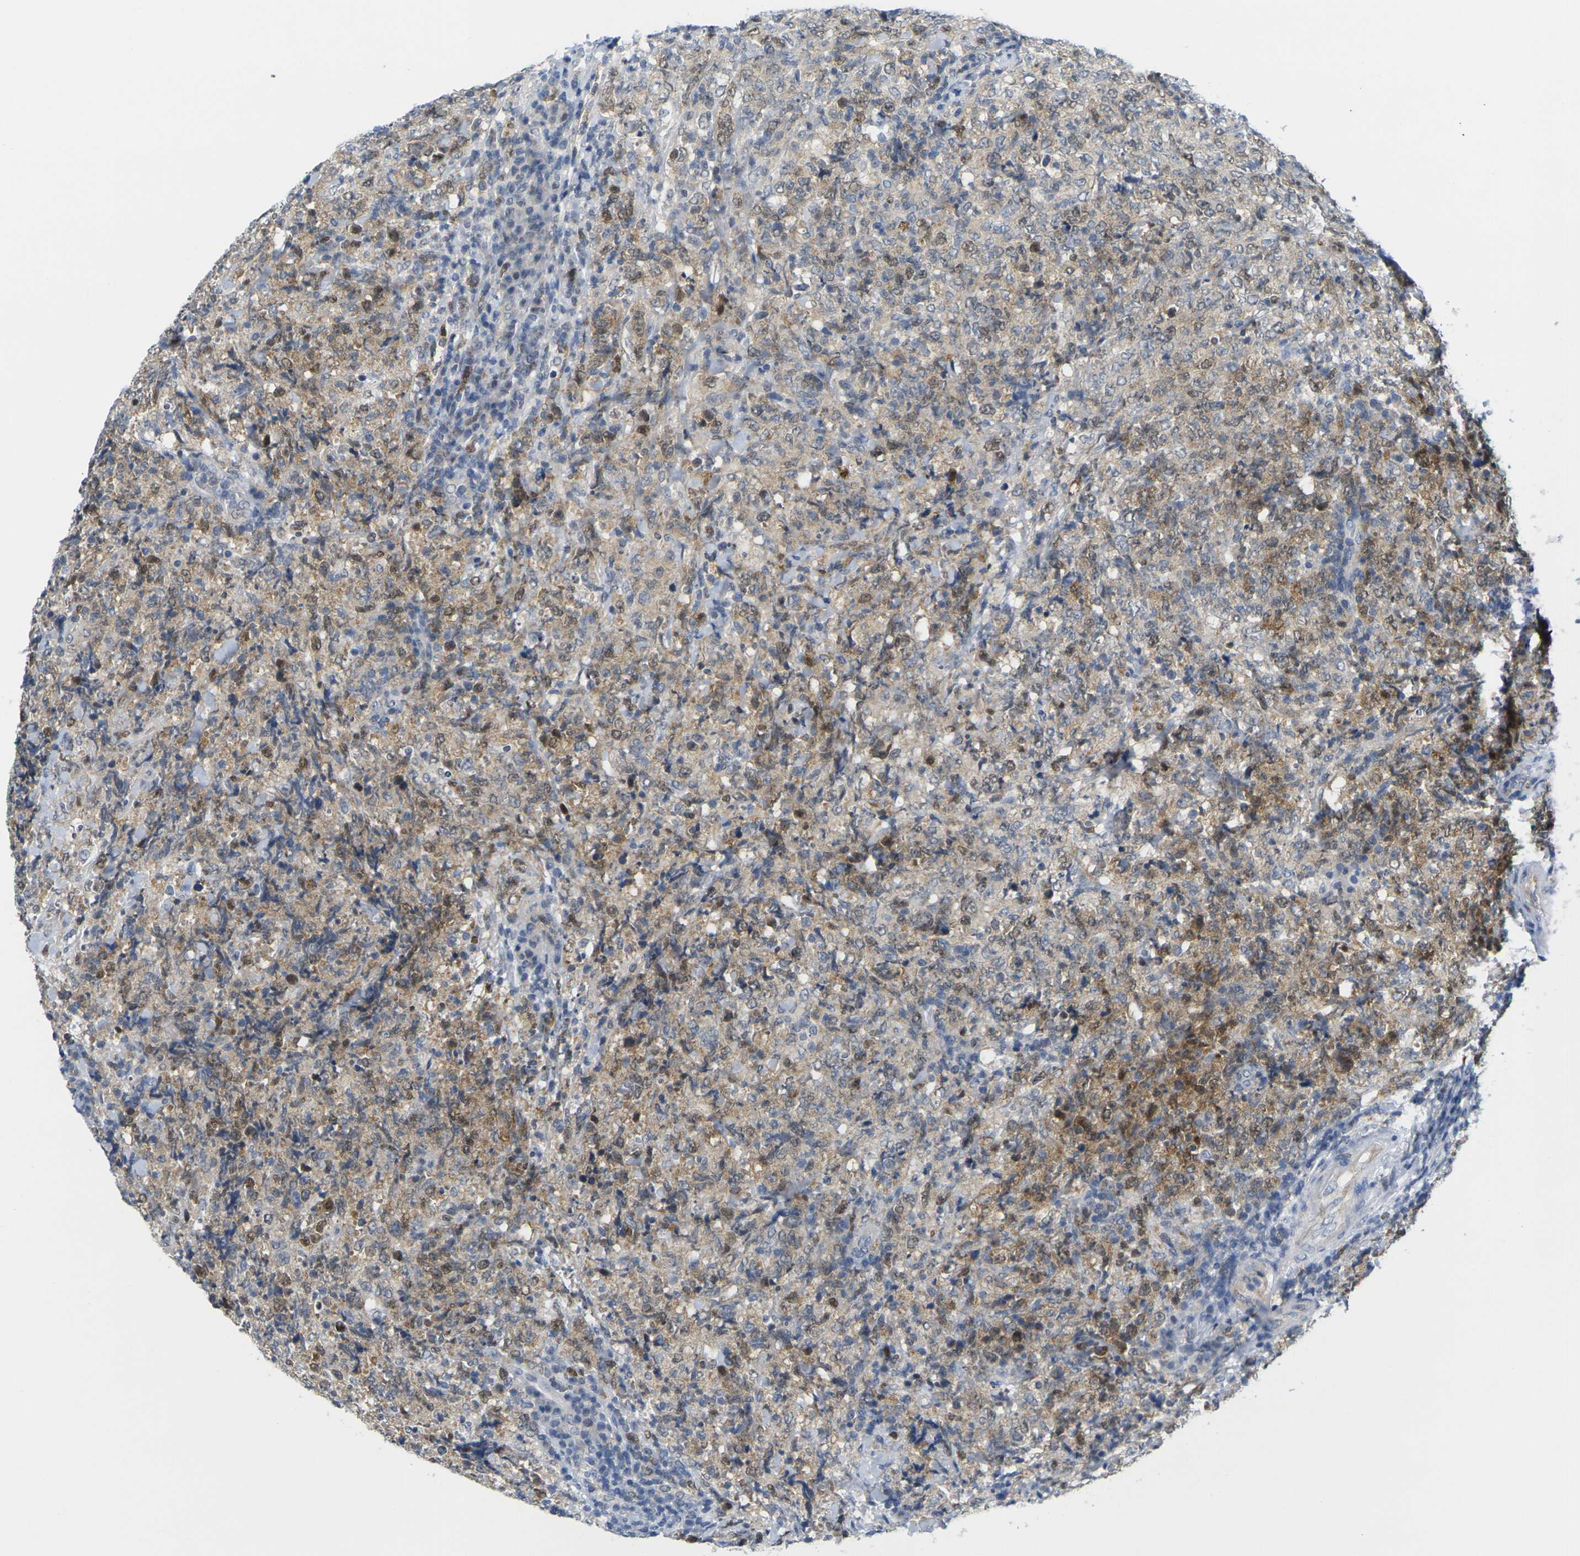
{"staining": {"intensity": "moderate", "quantity": "25%-75%", "location": "cytoplasmic/membranous,nuclear"}, "tissue": "lymphoma", "cell_type": "Tumor cells", "image_type": "cancer", "snomed": [{"axis": "morphology", "description": "Malignant lymphoma, non-Hodgkin's type, High grade"}, {"axis": "topography", "description": "Tonsil"}], "caption": "Immunohistochemistry (IHC) photomicrograph of neoplastic tissue: human lymphoma stained using IHC displays medium levels of moderate protein expression localized specifically in the cytoplasmic/membranous and nuclear of tumor cells, appearing as a cytoplasmic/membranous and nuclear brown color.", "gene": "CDK2", "patient": {"sex": "female", "age": 36}}